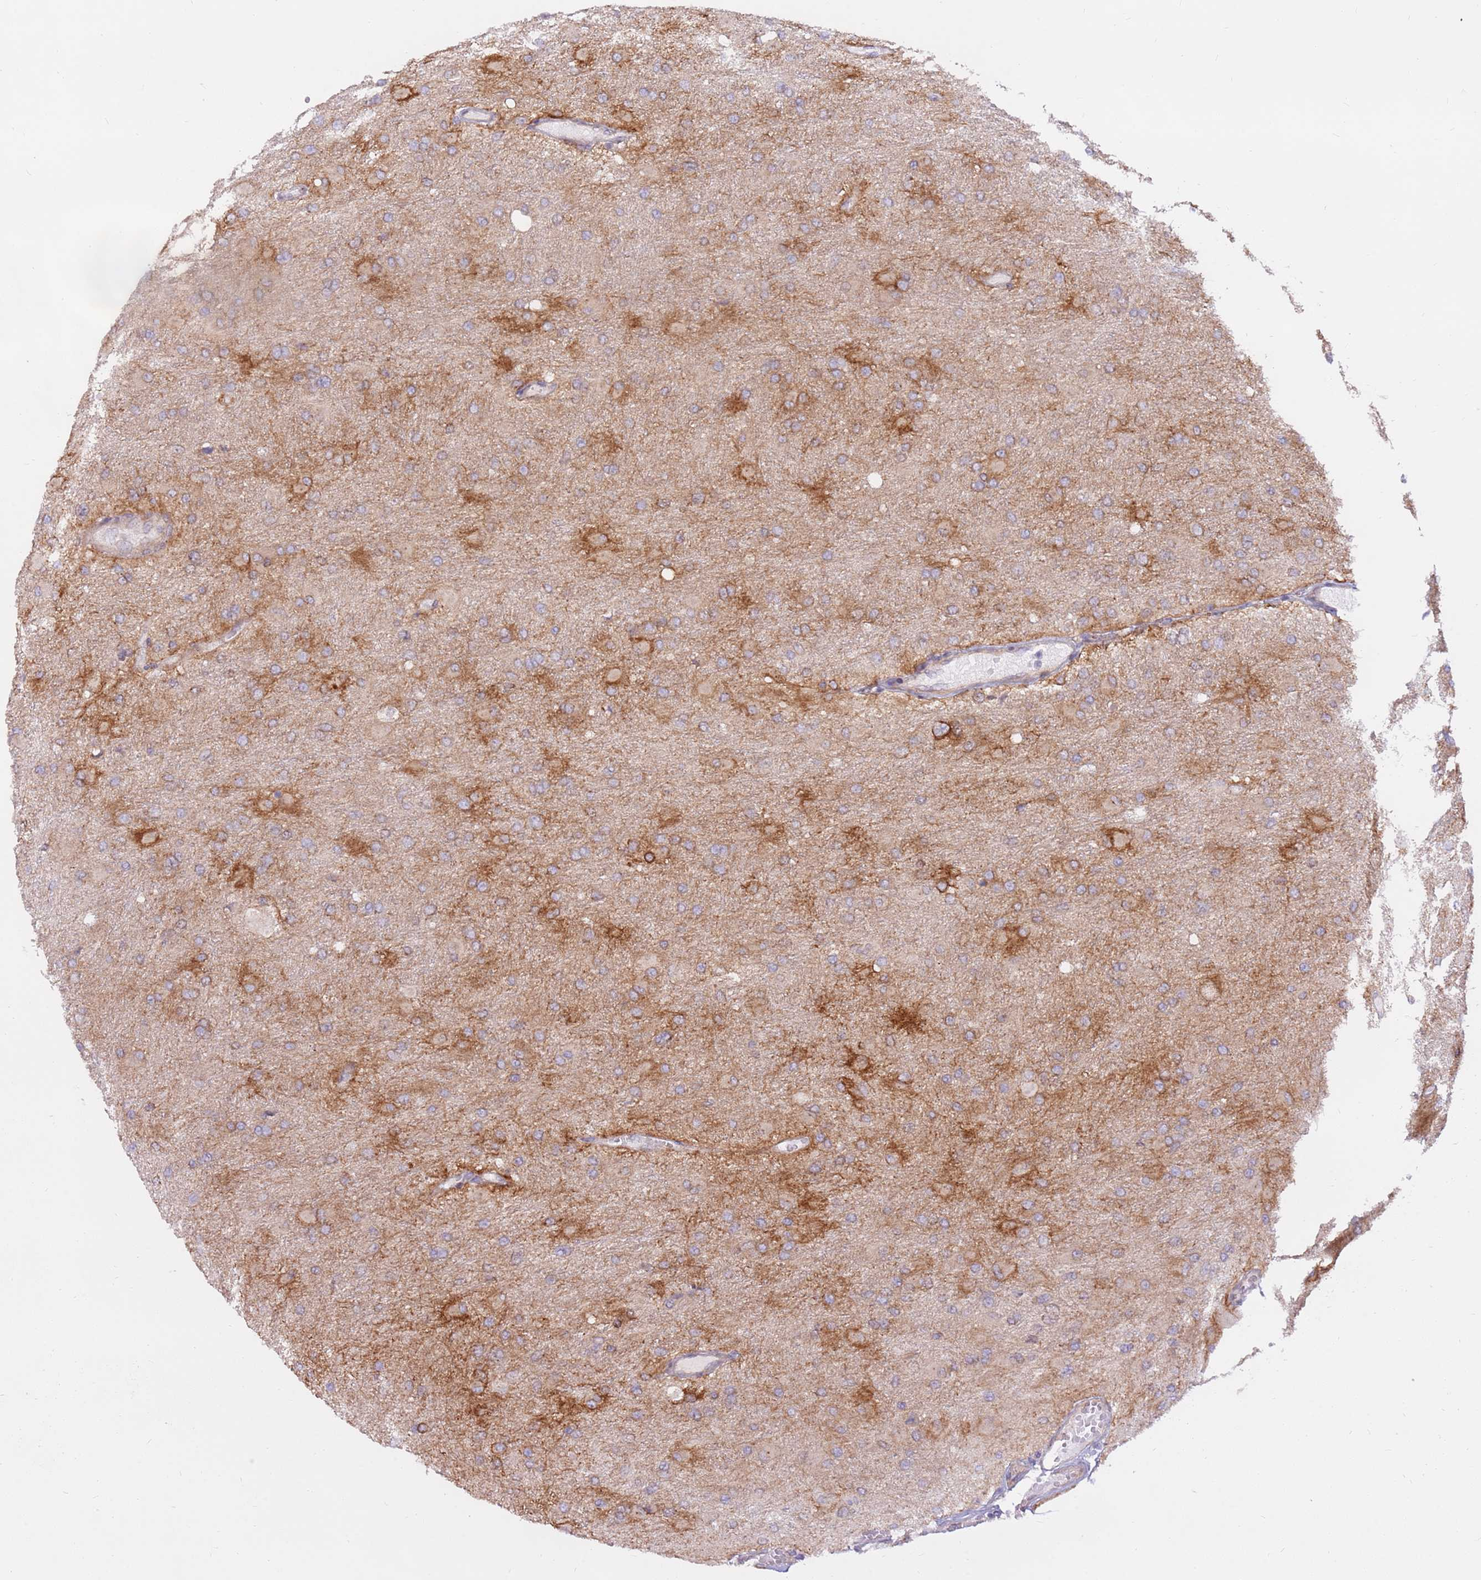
{"staining": {"intensity": "moderate", "quantity": "<25%", "location": "cytoplasmic/membranous"}, "tissue": "glioma", "cell_type": "Tumor cells", "image_type": "cancer", "snomed": [{"axis": "morphology", "description": "Glioma, malignant, High grade"}, {"axis": "topography", "description": "Cerebral cortex"}], "caption": "Protein analysis of malignant glioma (high-grade) tissue displays moderate cytoplasmic/membranous positivity in about <25% of tumor cells.", "gene": "DDX19B", "patient": {"sex": "female", "age": 36}}